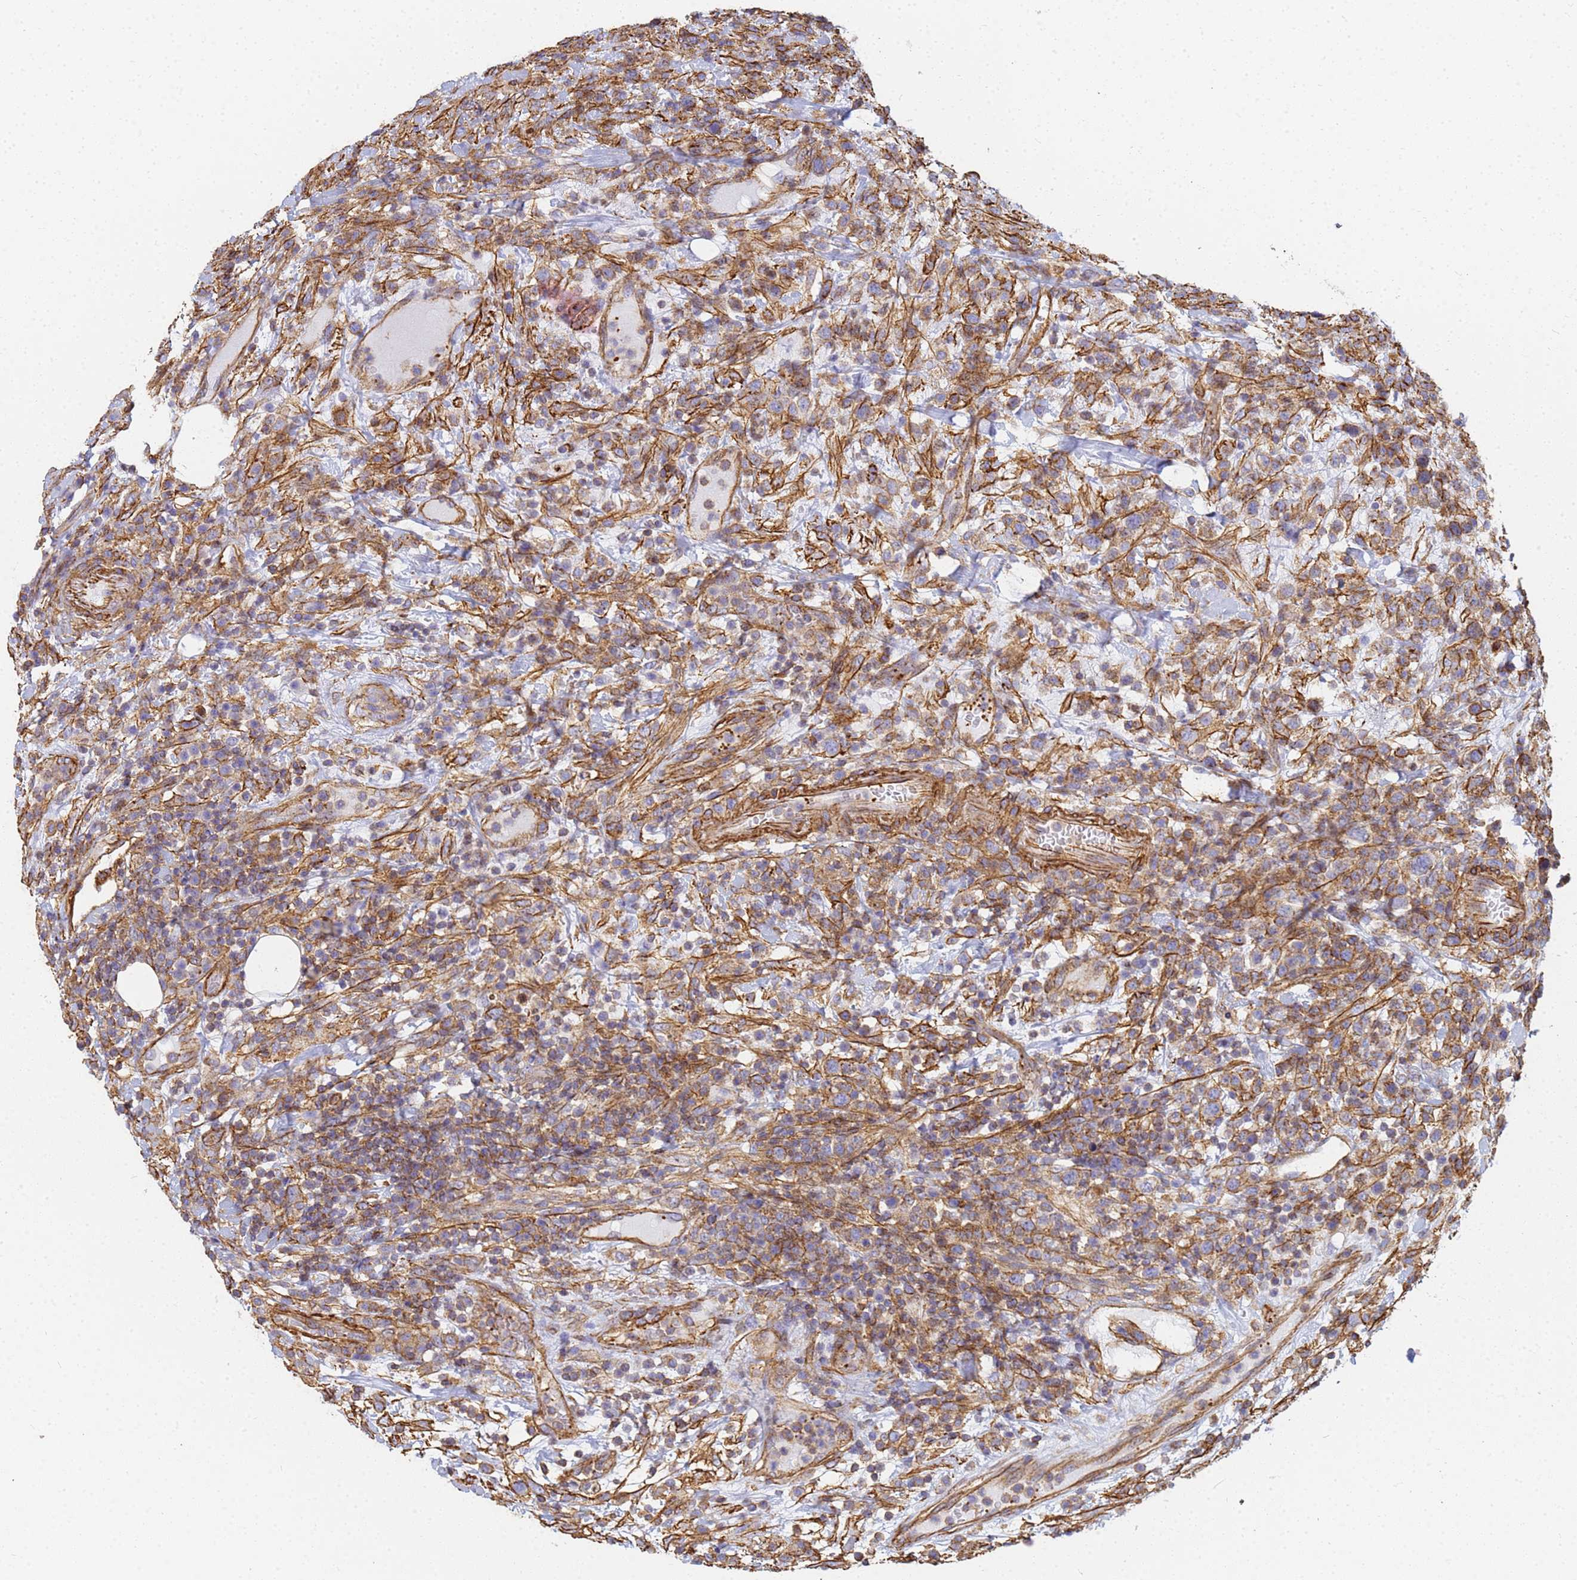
{"staining": {"intensity": "moderate", "quantity": ">75%", "location": "cytoplasmic/membranous"}, "tissue": "lymphoma", "cell_type": "Tumor cells", "image_type": "cancer", "snomed": [{"axis": "morphology", "description": "Malignant lymphoma, non-Hodgkin's type, High grade"}, {"axis": "topography", "description": "Colon"}], "caption": "An immunohistochemistry image of neoplastic tissue is shown. Protein staining in brown highlights moderate cytoplasmic/membranous positivity in lymphoma within tumor cells.", "gene": "TPM1", "patient": {"sex": "female", "age": 53}}